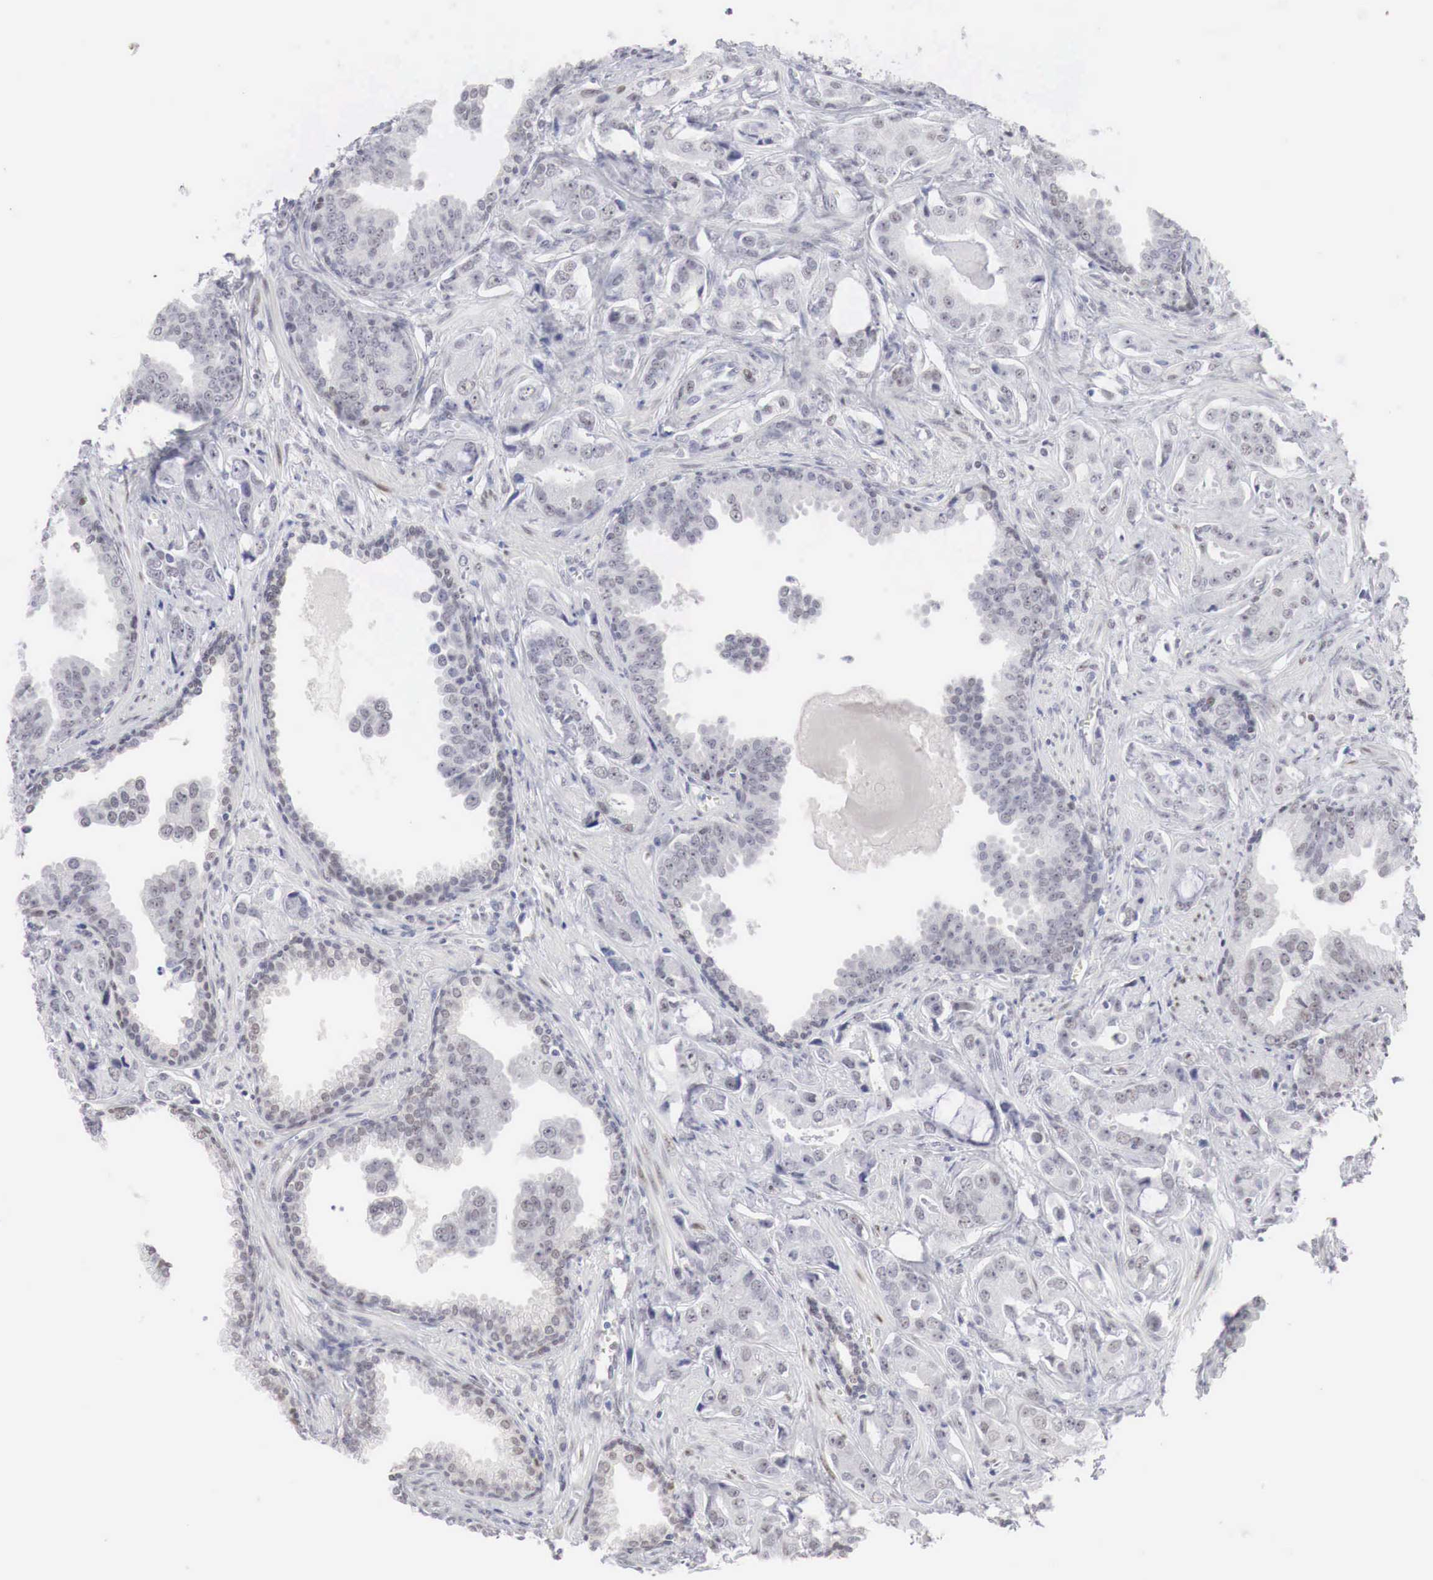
{"staining": {"intensity": "negative", "quantity": "none", "location": "none"}, "tissue": "prostate cancer", "cell_type": "Tumor cells", "image_type": "cancer", "snomed": [{"axis": "morphology", "description": "Adenocarcinoma, Low grade"}, {"axis": "topography", "description": "Prostate"}], "caption": "Tumor cells are negative for brown protein staining in adenocarcinoma (low-grade) (prostate).", "gene": "FOXP2", "patient": {"sex": "male", "age": 65}}